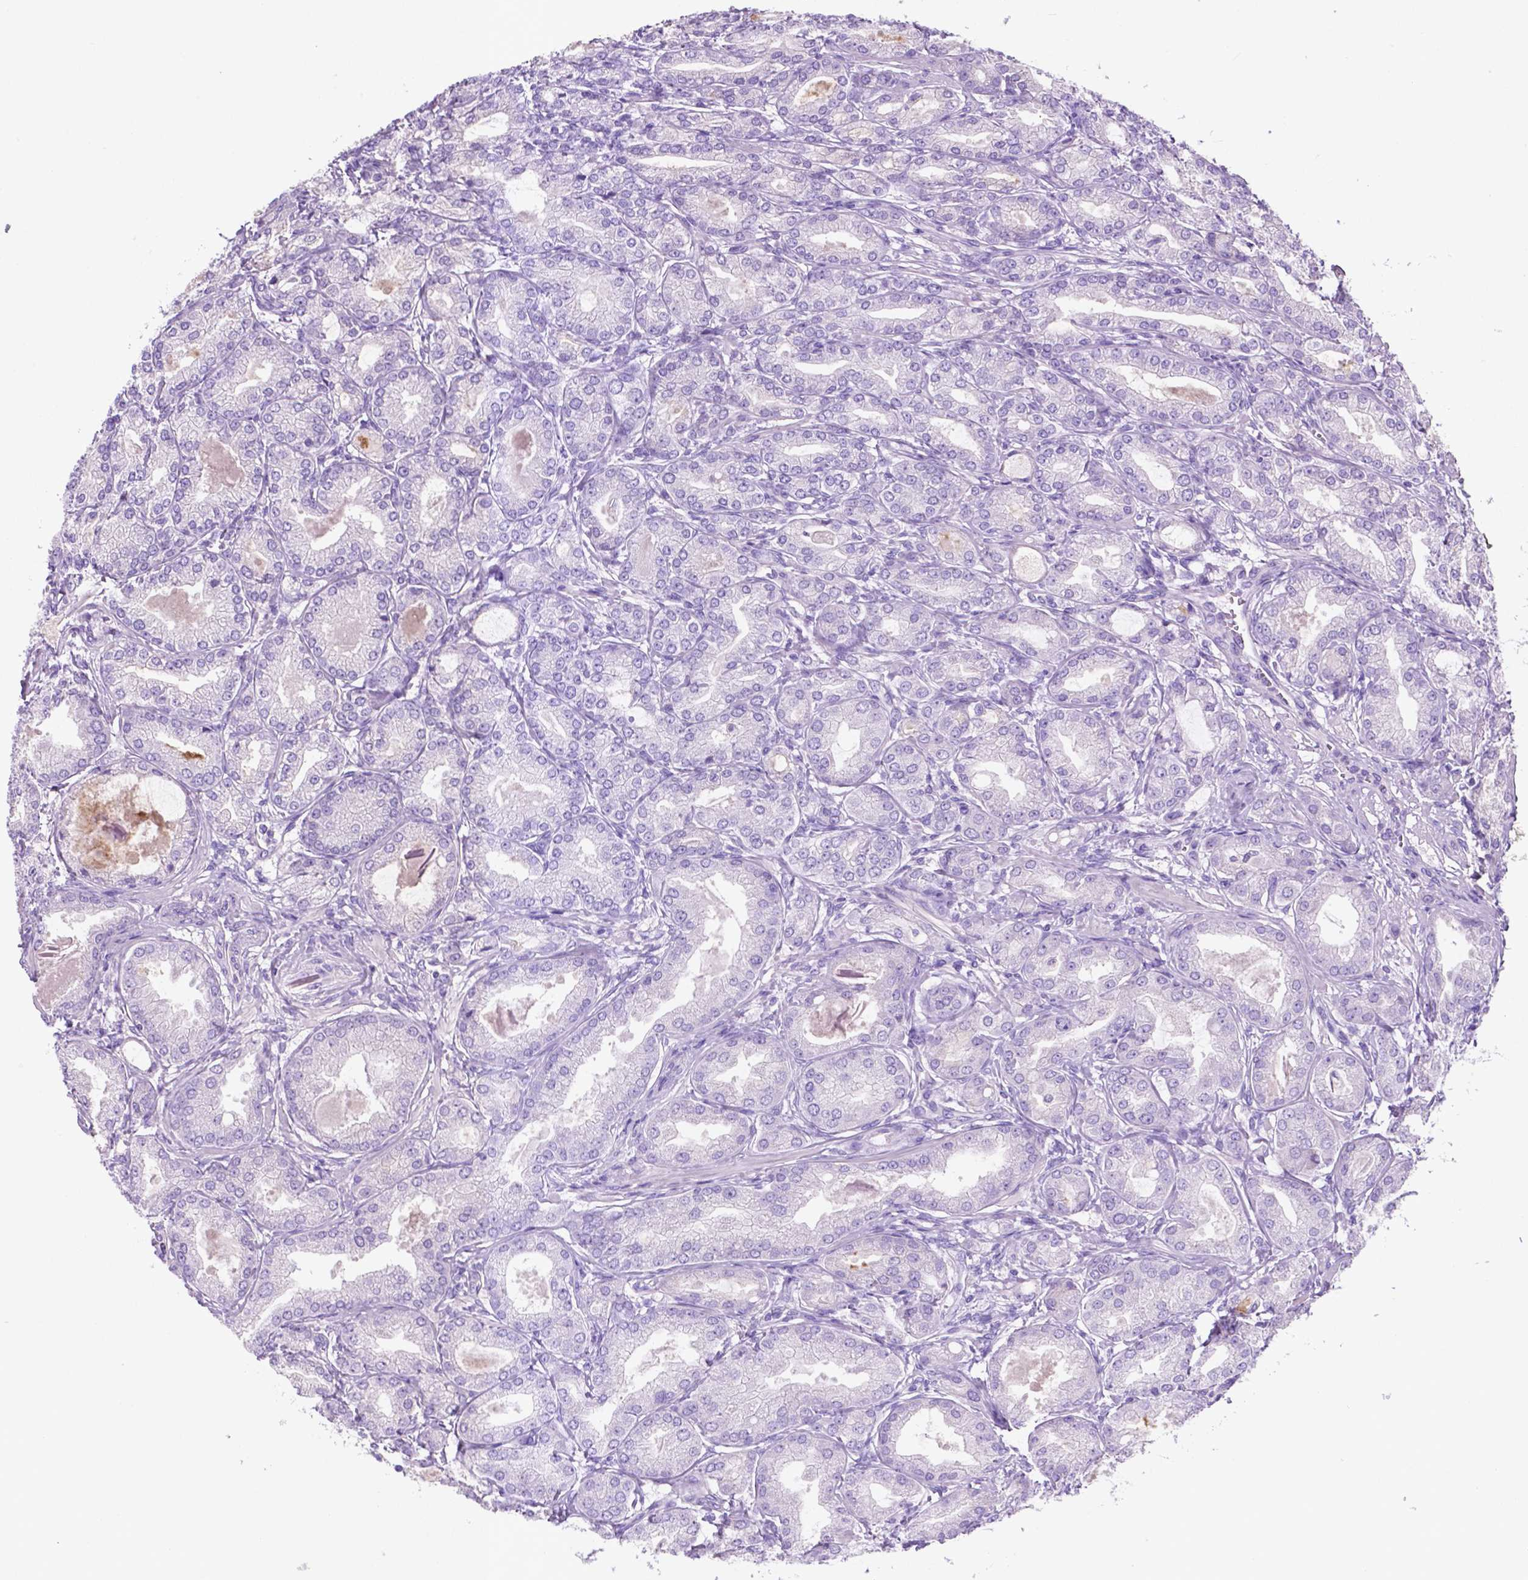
{"staining": {"intensity": "negative", "quantity": "none", "location": "none"}, "tissue": "prostate cancer", "cell_type": "Tumor cells", "image_type": "cancer", "snomed": [{"axis": "morphology", "description": "Adenocarcinoma, NOS"}, {"axis": "topography", "description": "Prostate and seminal vesicle, NOS"}, {"axis": "topography", "description": "Prostate"}], "caption": "Protein analysis of prostate adenocarcinoma exhibits no significant expression in tumor cells.", "gene": "POU4F1", "patient": {"sex": "male", "age": 77}}